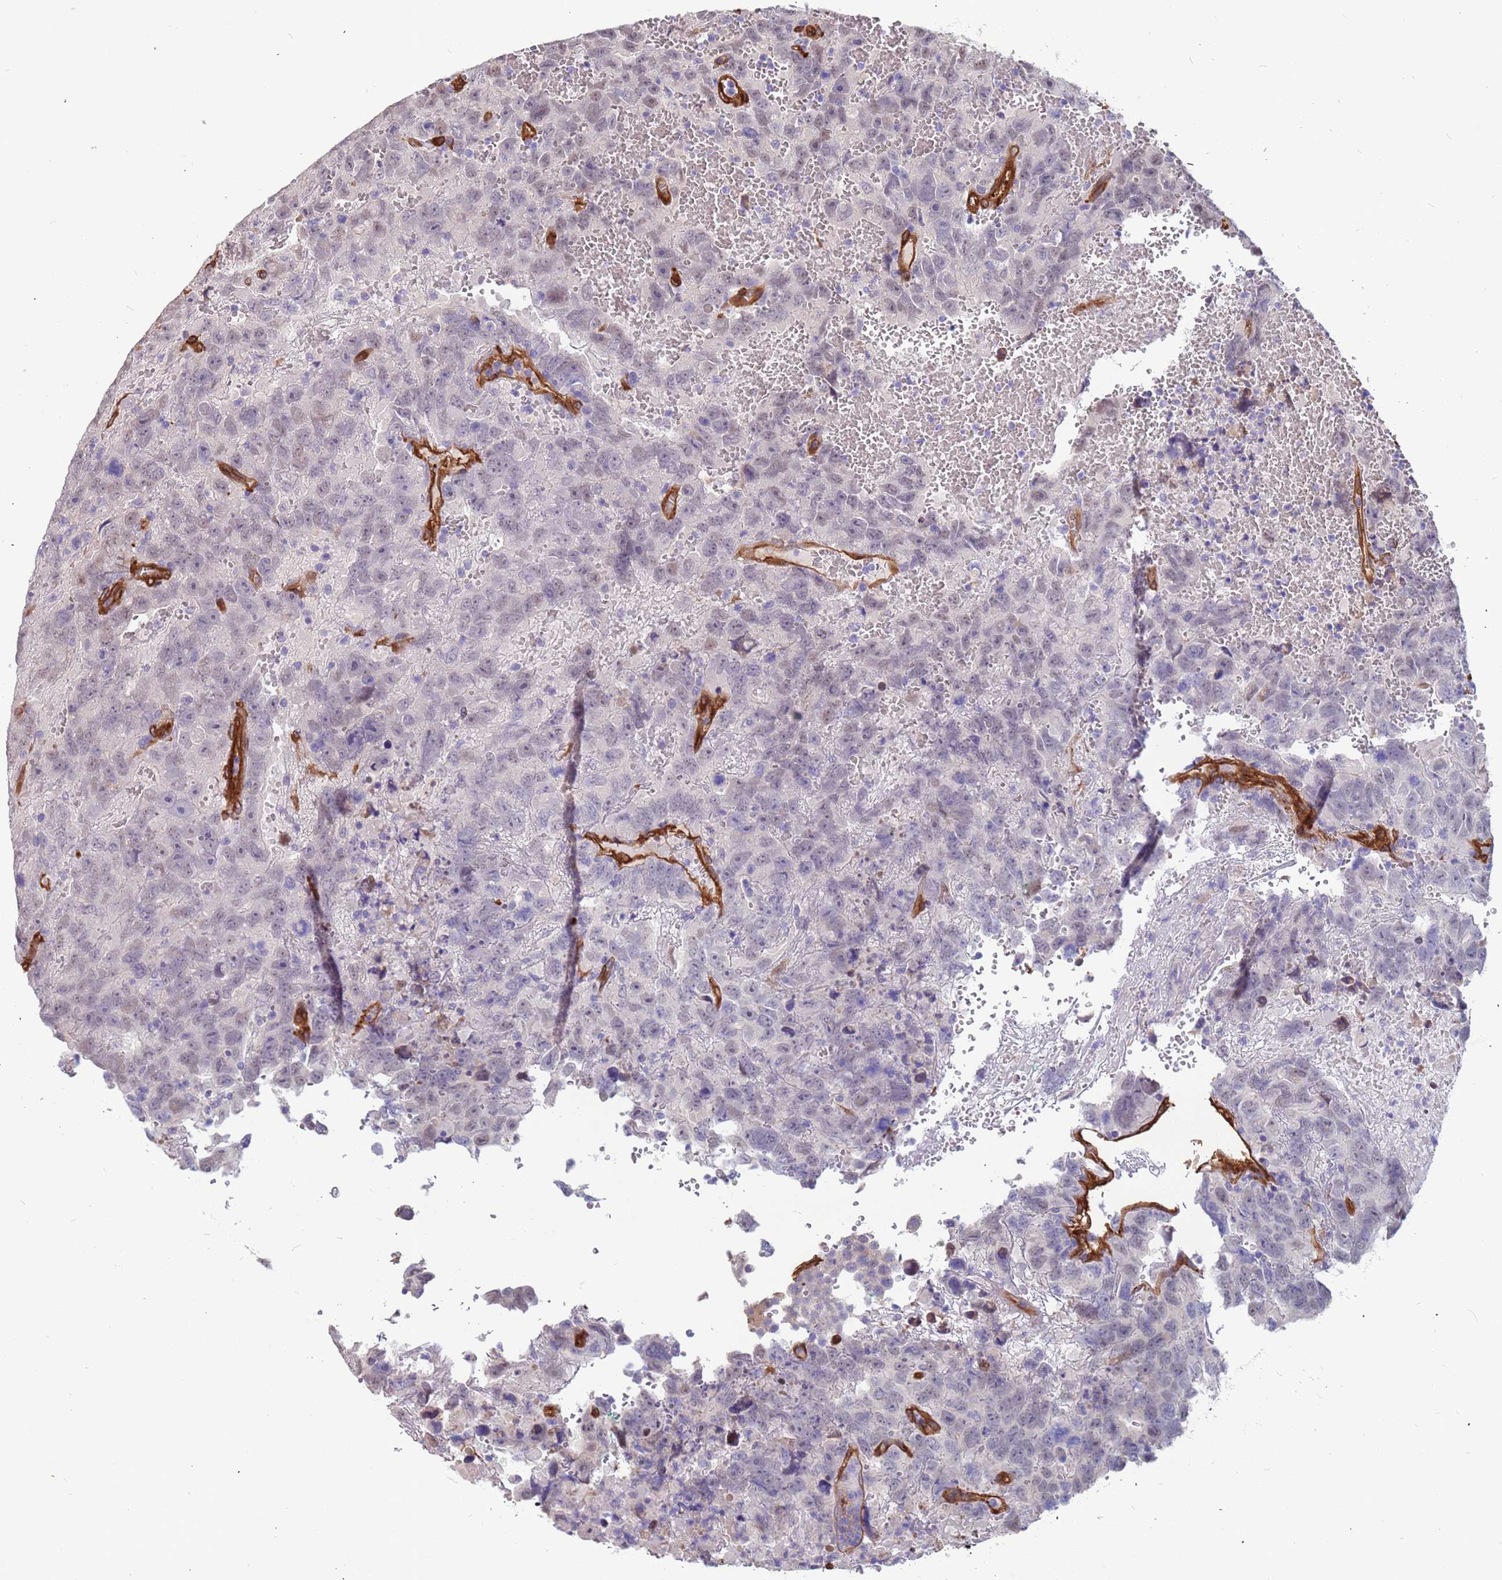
{"staining": {"intensity": "negative", "quantity": "none", "location": "none"}, "tissue": "testis cancer", "cell_type": "Tumor cells", "image_type": "cancer", "snomed": [{"axis": "morphology", "description": "Carcinoma, Embryonal, NOS"}, {"axis": "topography", "description": "Testis"}], "caption": "Protein analysis of testis cancer exhibits no significant staining in tumor cells.", "gene": "EHD2", "patient": {"sex": "male", "age": 45}}